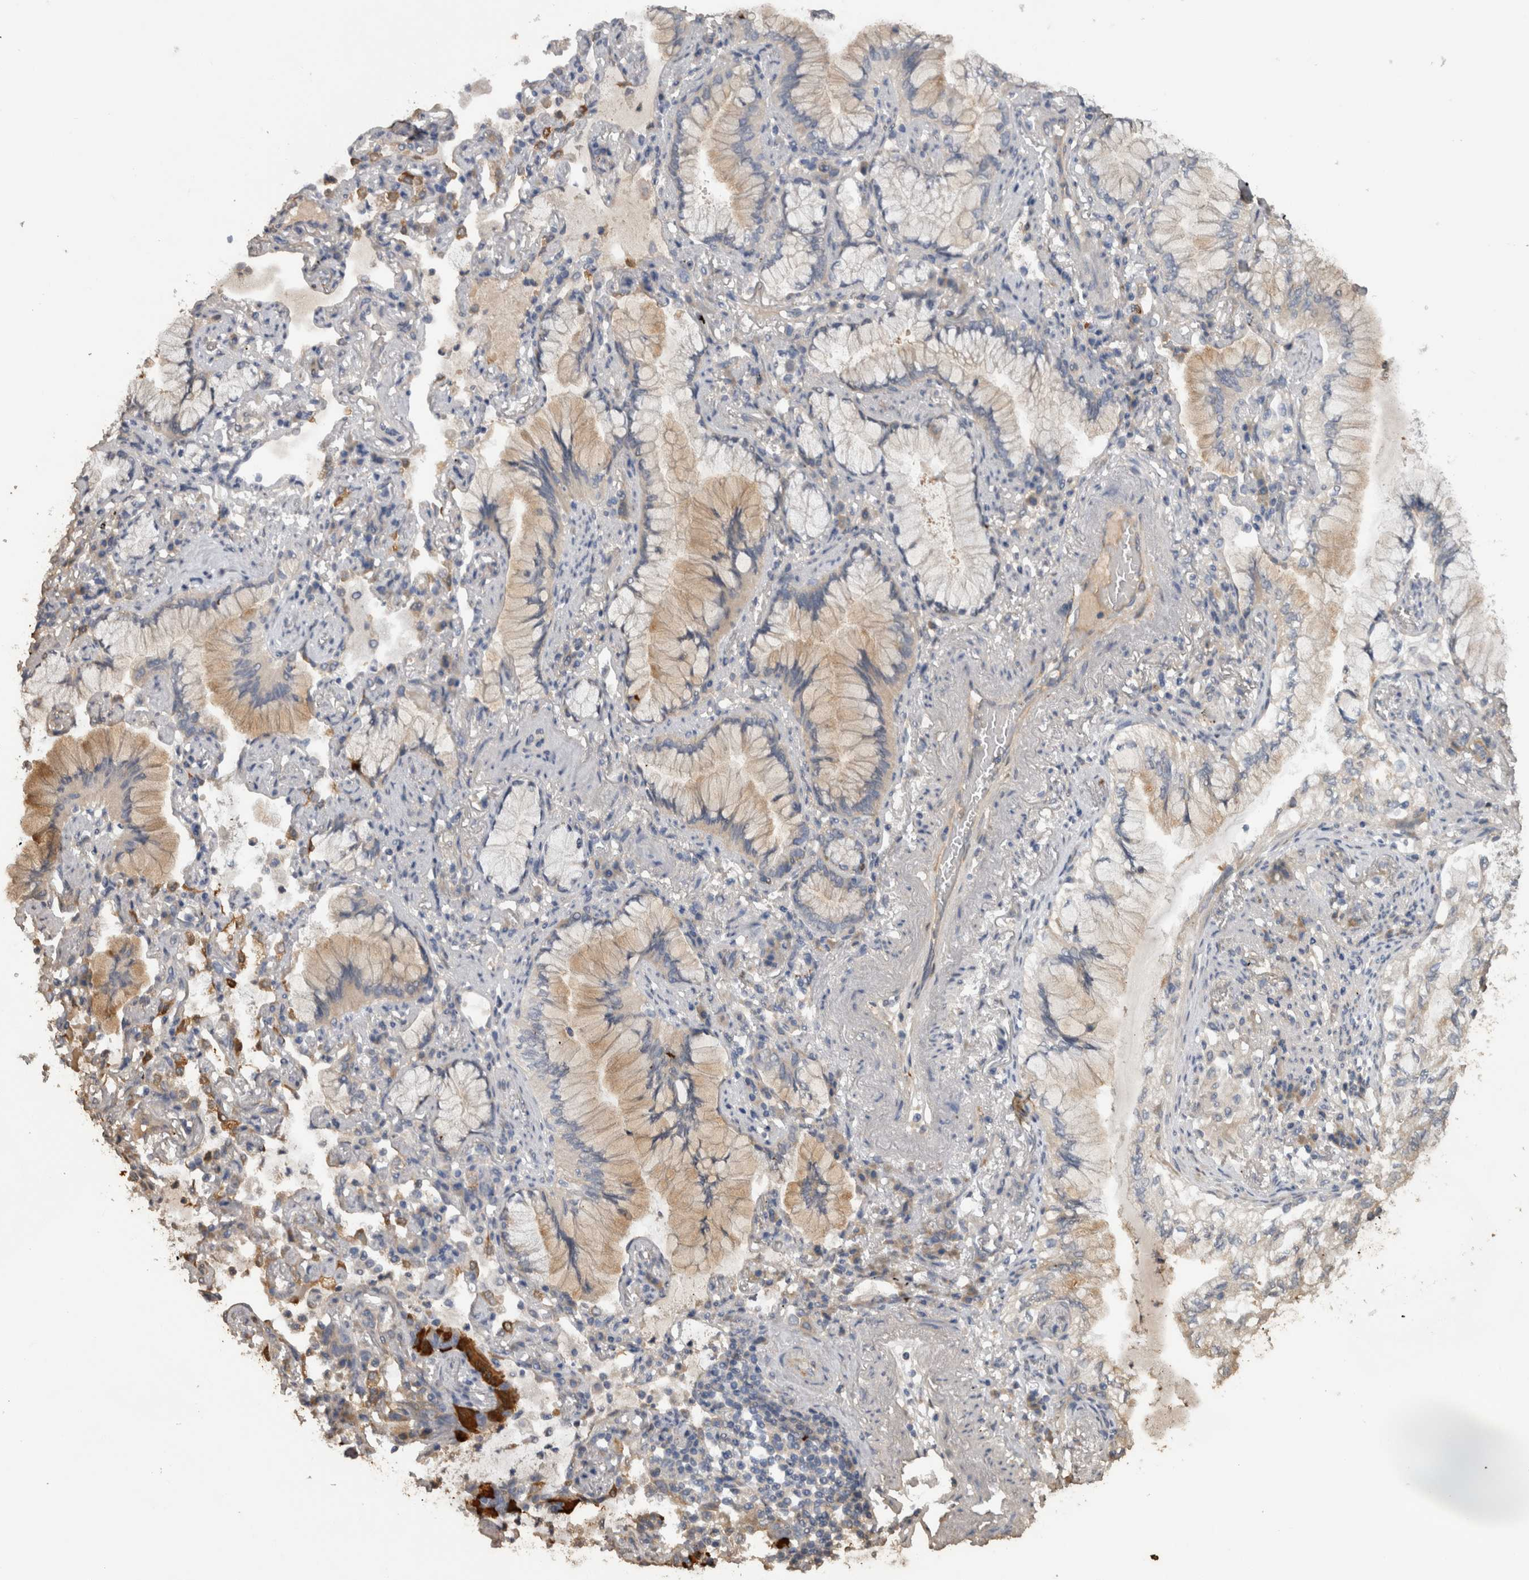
{"staining": {"intensity": "weak", "quantity": ">75%", "location": "cytoplasmic/membranous"}, "tissue": "lung cancer", "cell_type": "Tumor cells", "image_type": "cancer", "snomed": [{"axis": "morphology", "description": "Adenocarcinoma, NOS"}, {"axis": "topography", "description": "Lung"}], "caption": "Adenocarcinoma (lung) tissue demonstrates weak cytoplasmic/membranous positivity in approximately >75% of tumor cells (brown staining indicates protein expression, while blue staining denotes nuclei).", "gene": "TMED7", "patient": {"sex": "female", "age": 70}}